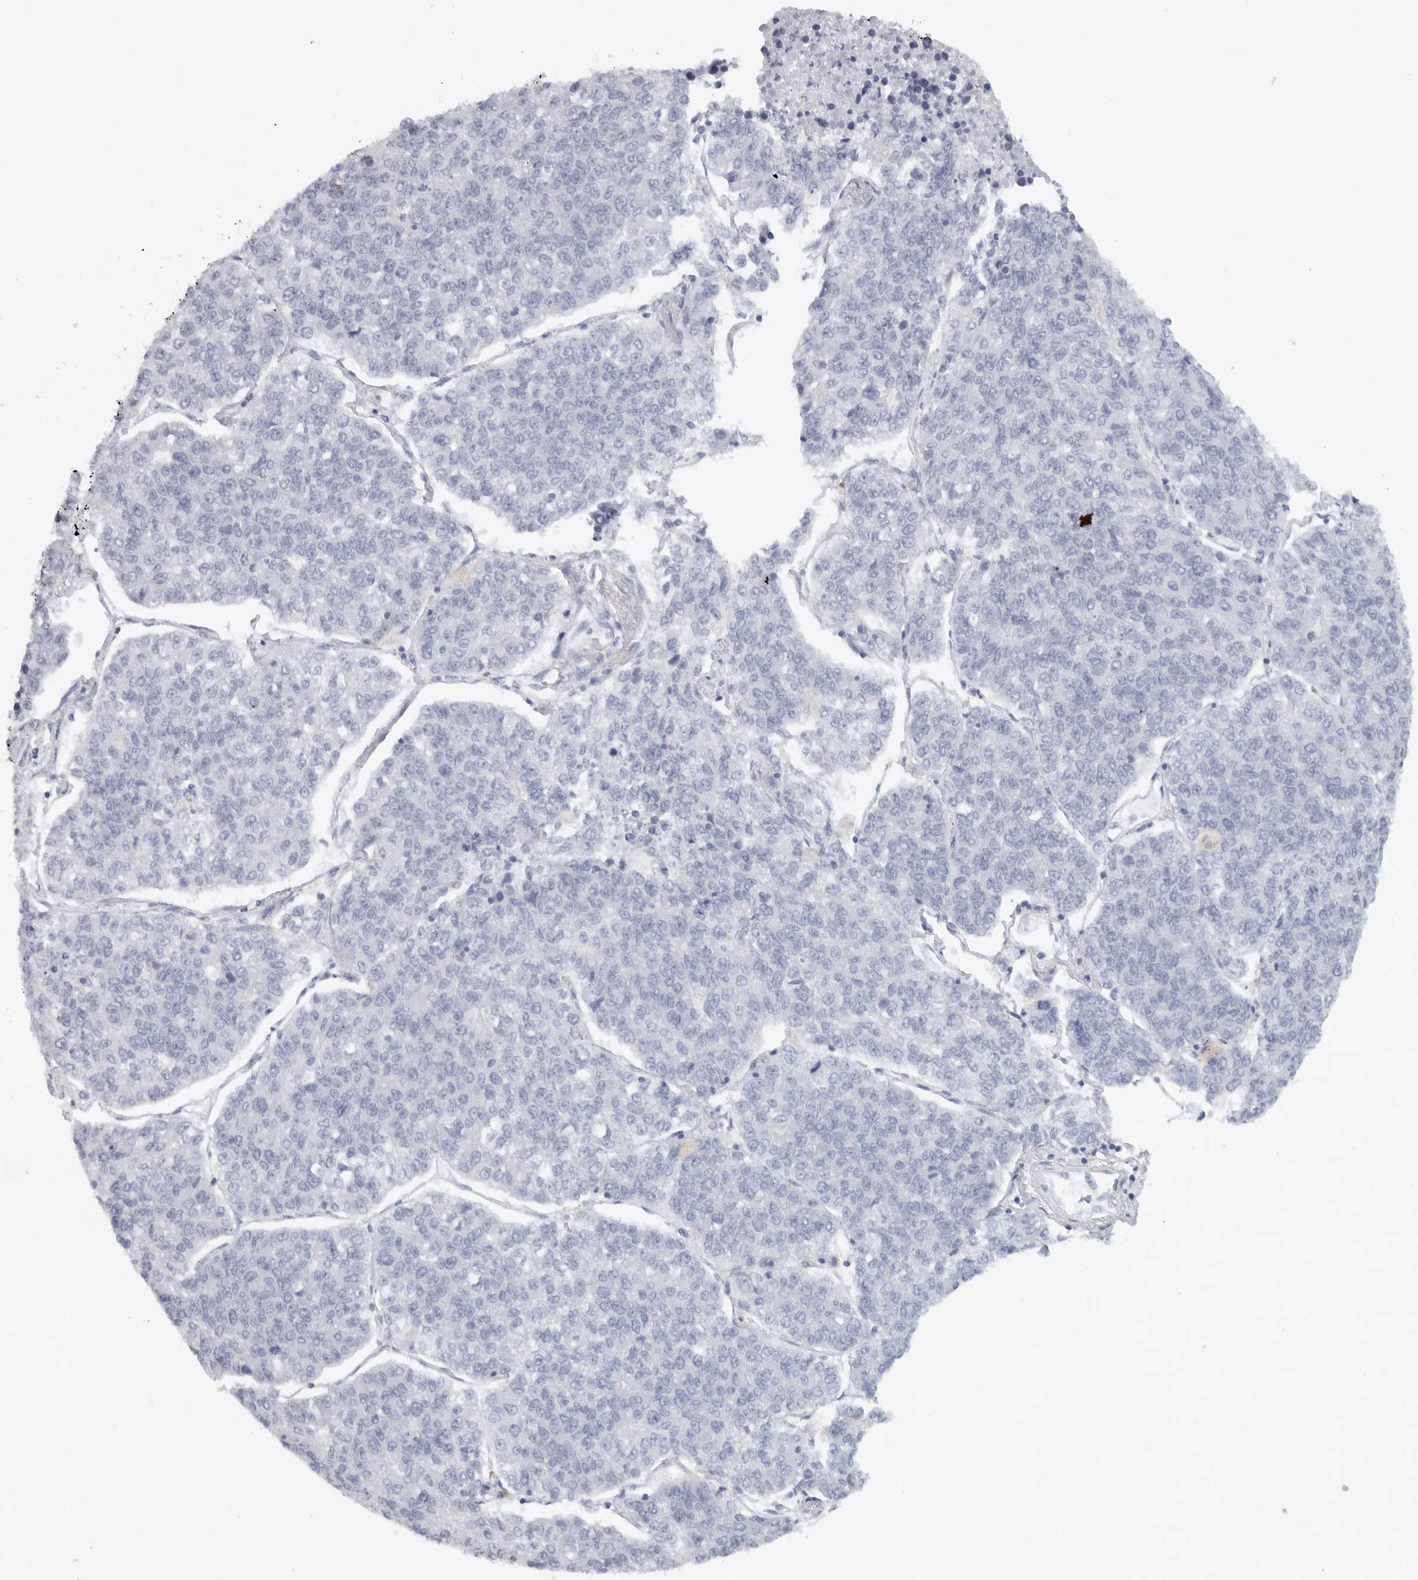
{"staining": {"intensity": "negative", "quantity": "none", "location": "none"}, "tissue": "lung cancer", "cell_type": "Tumor cells", "image_type": "cancer", "snomed": [{"axis": "morphology", "description": "Adenocarcinoma, NOS"}, {"axis": "topography", "description": "Lung"}], "caption": "An immunohistochemistry histopathology image of lung adenocarcinoma is shown. There is no staining in tumor cells of lung adenocarcinoma.", "gene": "TMEM69", "patient": {"sex": "male", "age": 49}}